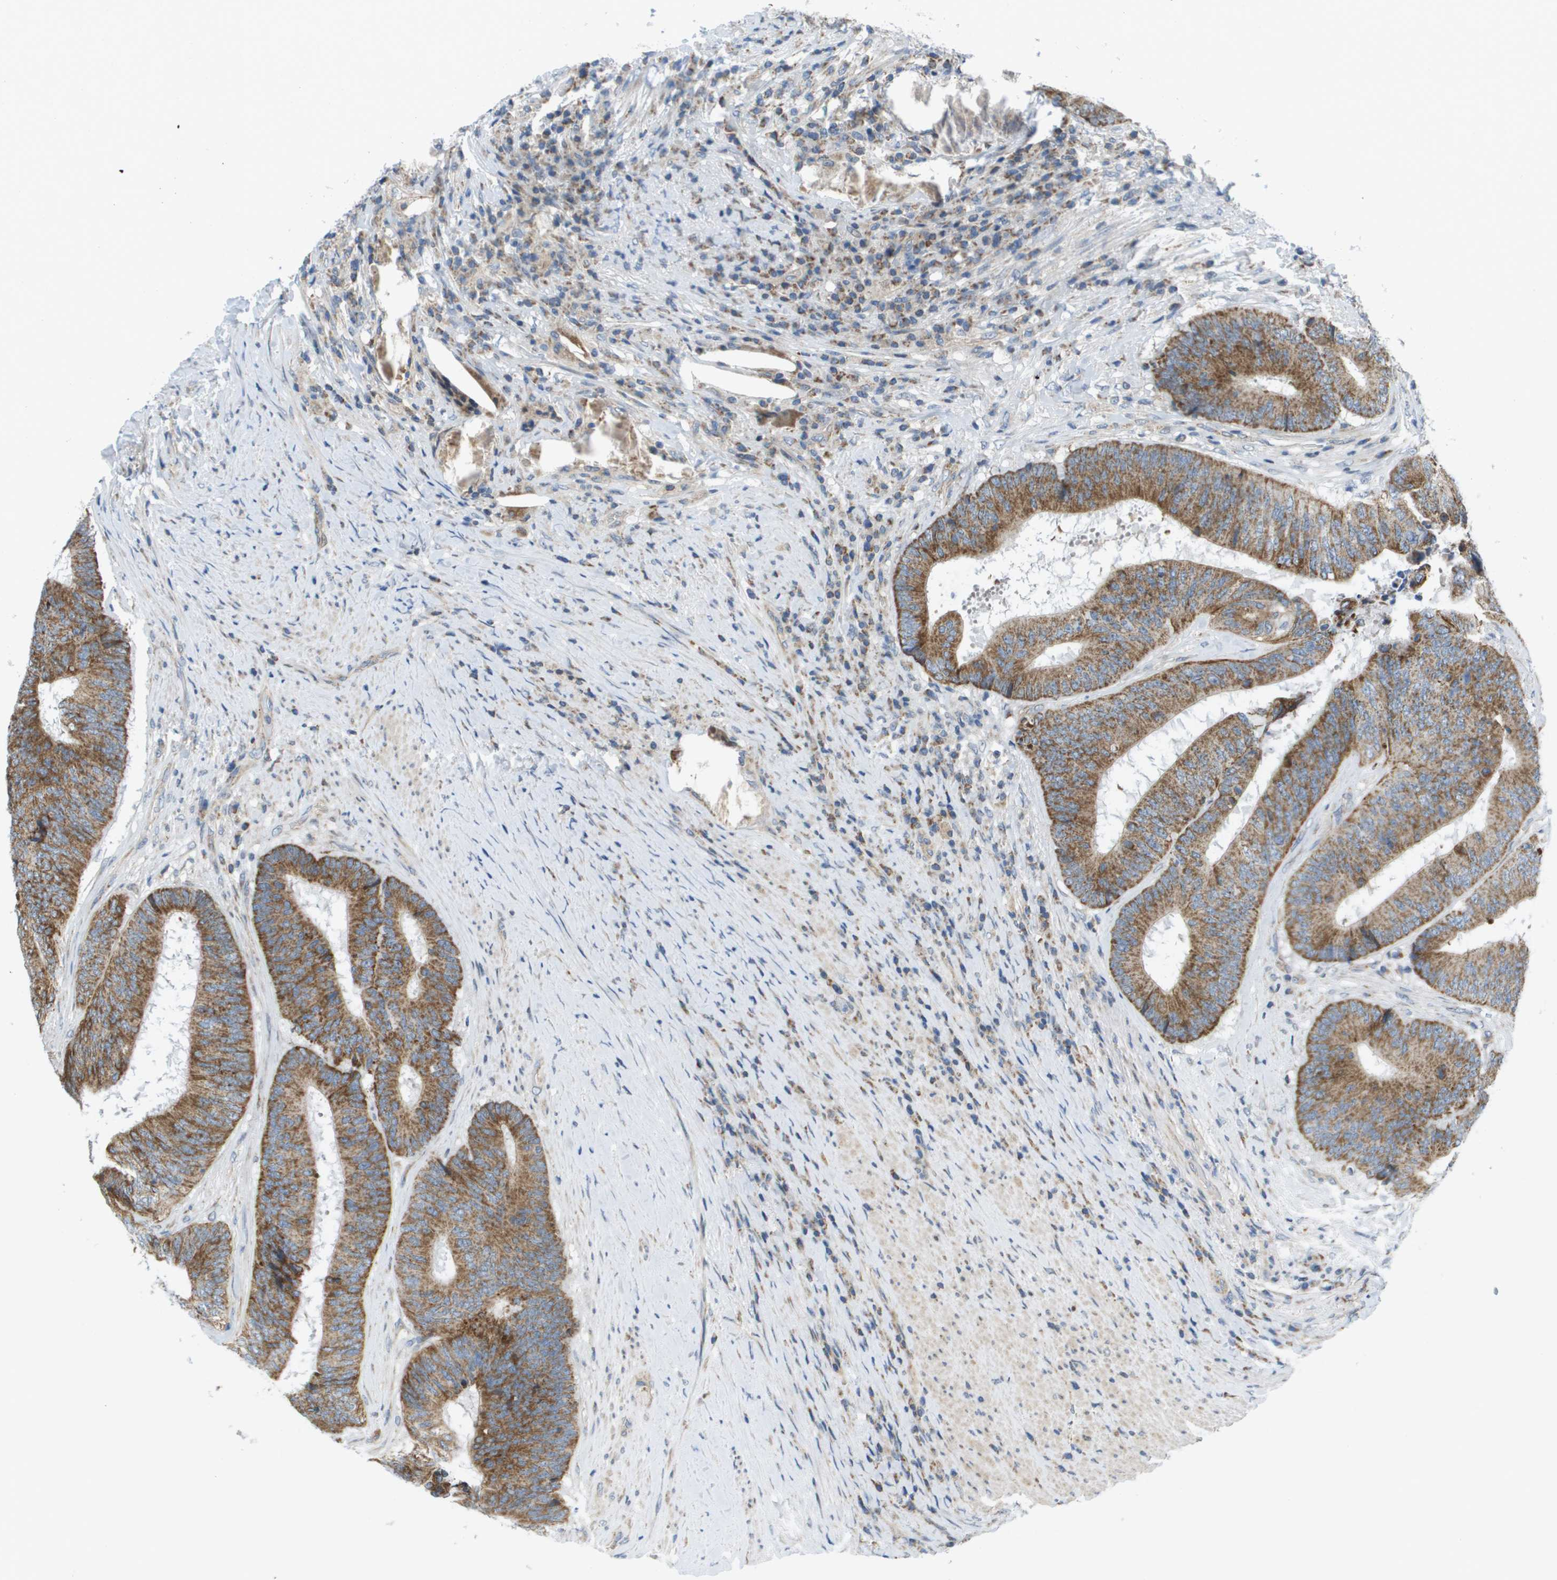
{"staining": {"intensity": "moderate", "quantity": ">75%", "location": "cytoplasmic/membranous"}, "tissue": "colorectal cancer", "cell_type": "Tumor cells", "image_type": "cancer", "snomed": [{"axis": "morphology", "description": "Adenocarcinoma, NOS"}, {"axis": "topography", "description": "Rectum"}], "caption": "A medium amount of moderate cytoplasmic/membranous positivity is identified in approximately >75% of tumor cells in adenocarcinoma (colorectal) tissue.", "gene": "KRT23", "patient": {"sex": "male", "age": 72}}